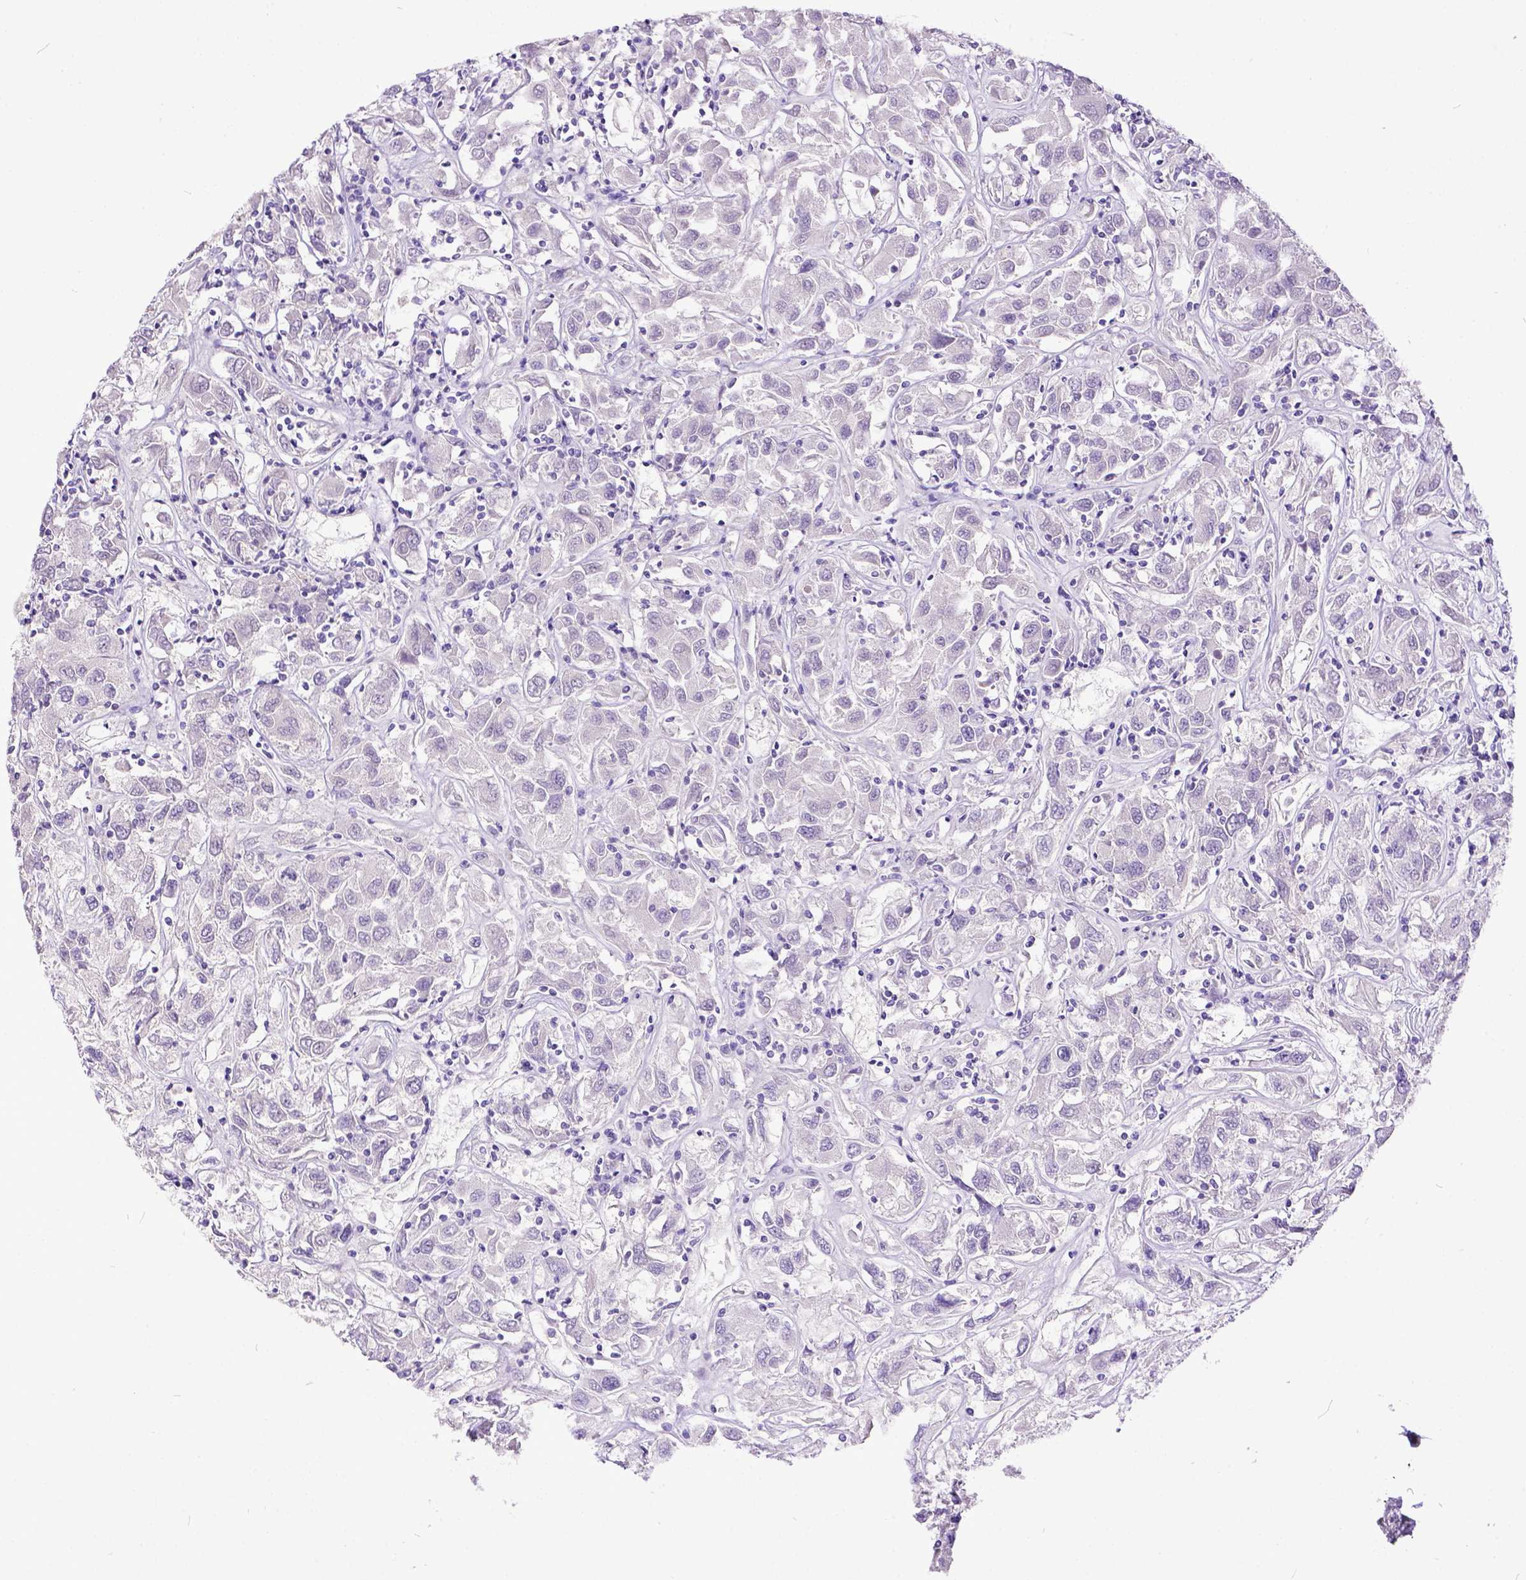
{"staining": {"intensity": "negative", "quantity": "none", "location": "none"}, "tissue": "renal cancer", "cell_type": "Tumor cells", "image_type": "cancer", "snomed": [{"axis": "morphology", "description": "Adenocarcinoma, NOS"}, {"axis": "topography", "description": "Kidney"}], "caption": "Immunohistochemistry photomicrograph of neoplastic tissue: human renal cancer (adenocarcinoma) stained with DAB (3,3'-diaminobenzidine) reveals no significant protein expression in tumor cells.", "gene": "KIT", "patient": {"sex": "female", "age": 76}}